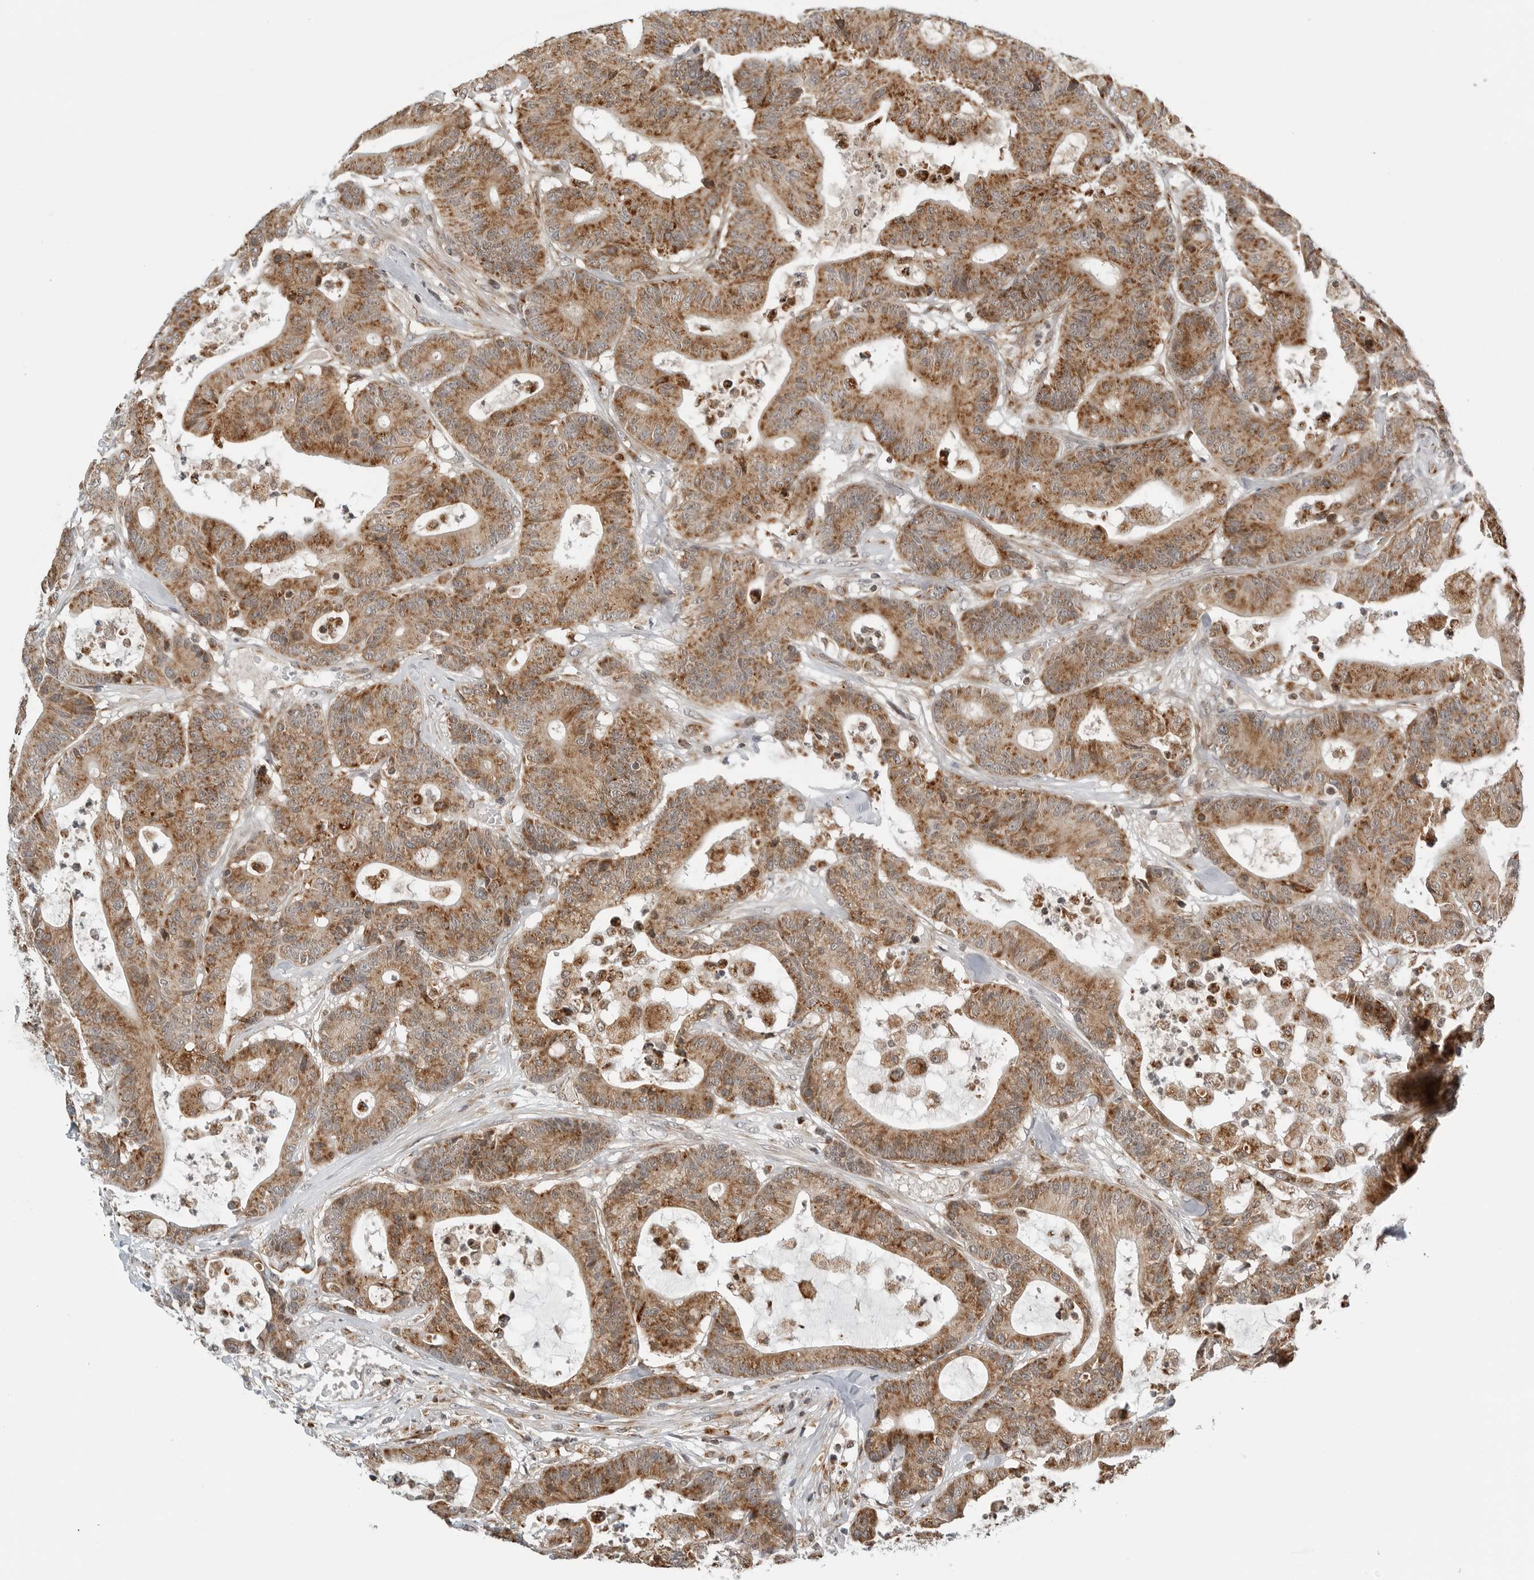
{"staining": {"intensity": "moderate", "quantity": ">75%", "location": "cytoplasmic/membranous"}, "tissue": "colorectal cancer", "cell_type": "Tumor cells", "image_type": "cancer", "snomed": [{"axis": "morphology", "description": "Adenocarcinoma, NOS"}, {"axis": "topography", "description": "Colon"}], "caption": "Moderate cytoplasmic/membranous expression is seen in about >75% of tumor cells in colorectal cancer. The protein of interest is shown in brown color, while the nuclei are stained blue.", "gene": "PEX2", "patient": {"sex": "female", "age": 84}}